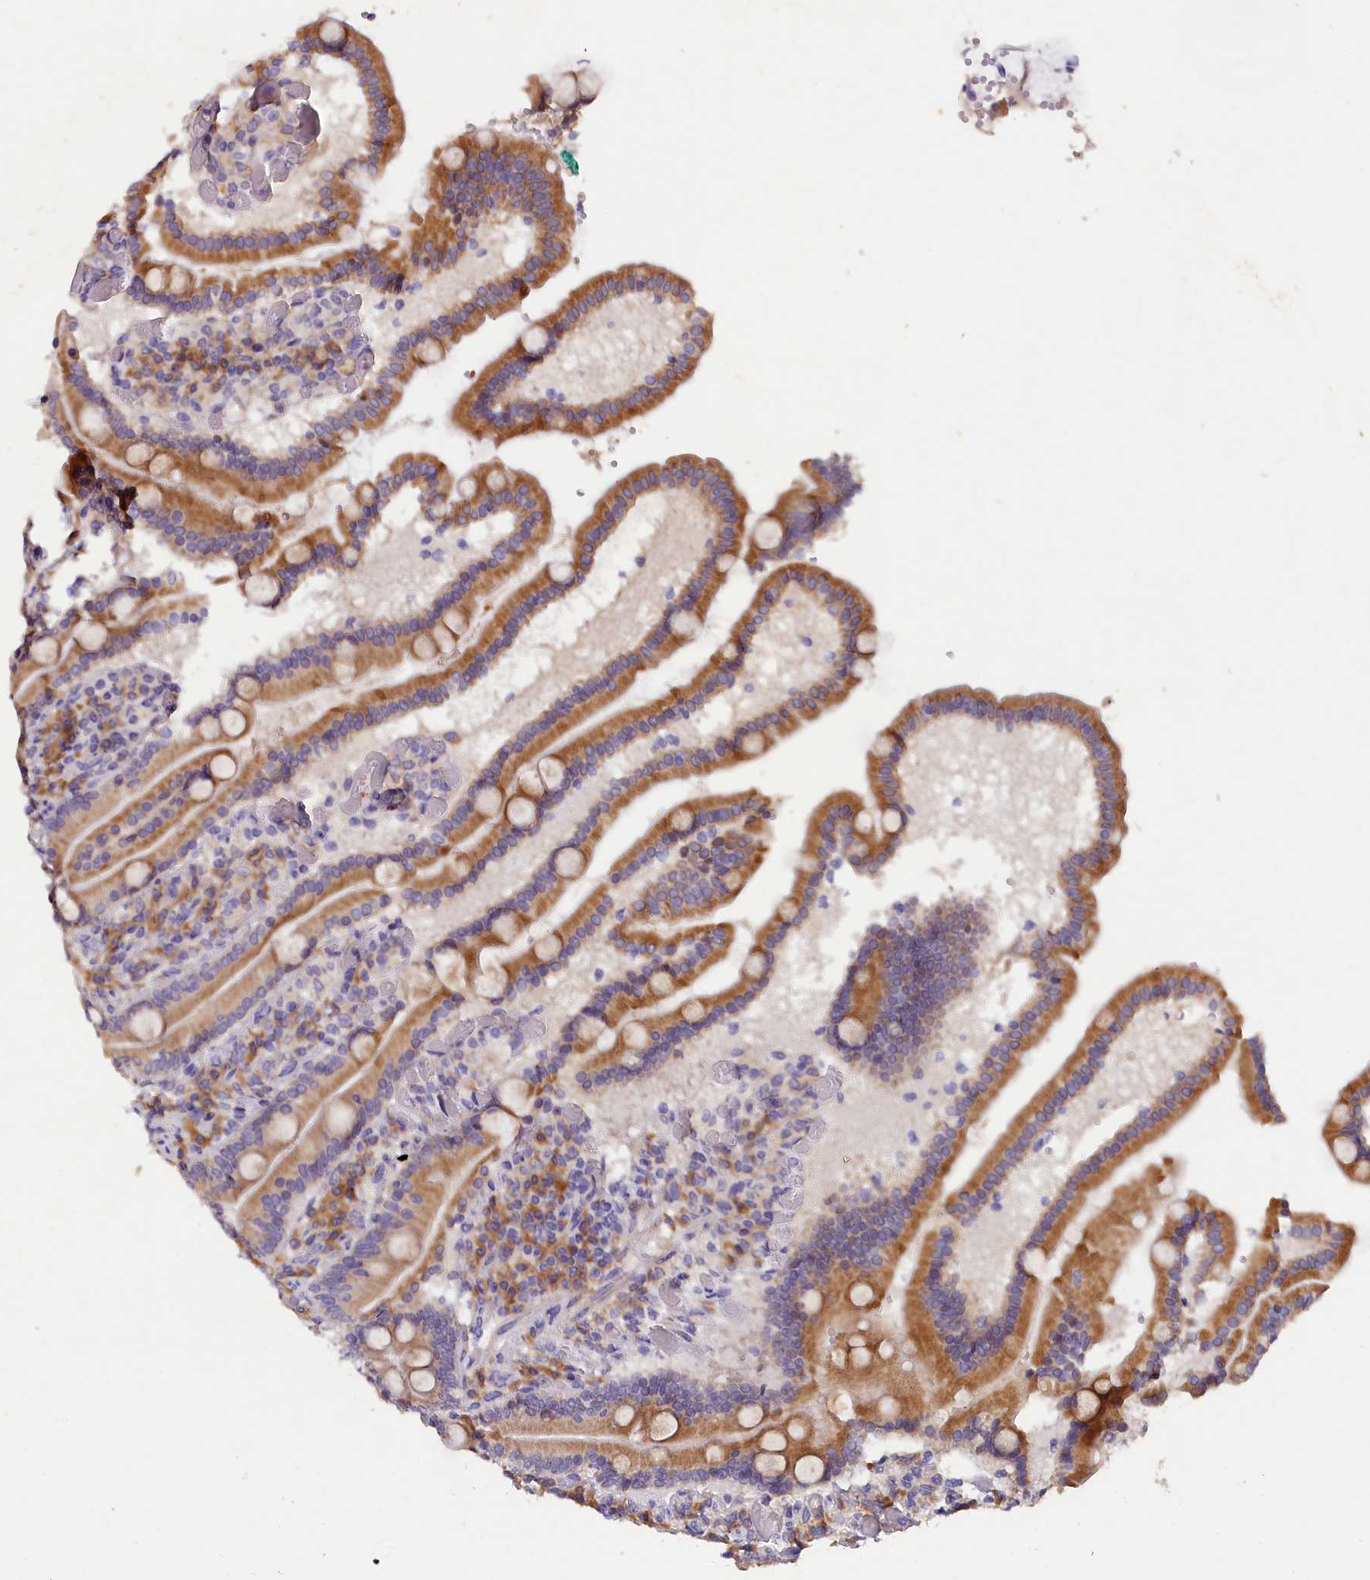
{"staining": {"intensity": "moderate", "quantity": ">75%", "location": "cytoplasmic/membranous"}, "tissue": "duodenum", "cell_type": "Glandular cells", "image_type": "normal", "snomed": [{"axis": "morphology", "description": "Normal tissue, NOS"}, {"axis": "topography", "description": "Duodenum"}], "caption": "Immunohistochemical staining of unremarkable duodenum demonstrates medium levels of moderate cytoplasmic/membranous expression in approximately >75% of glandular cells.", "gene": "ST7L", "patient": {"sex": "female", "age": 62}}